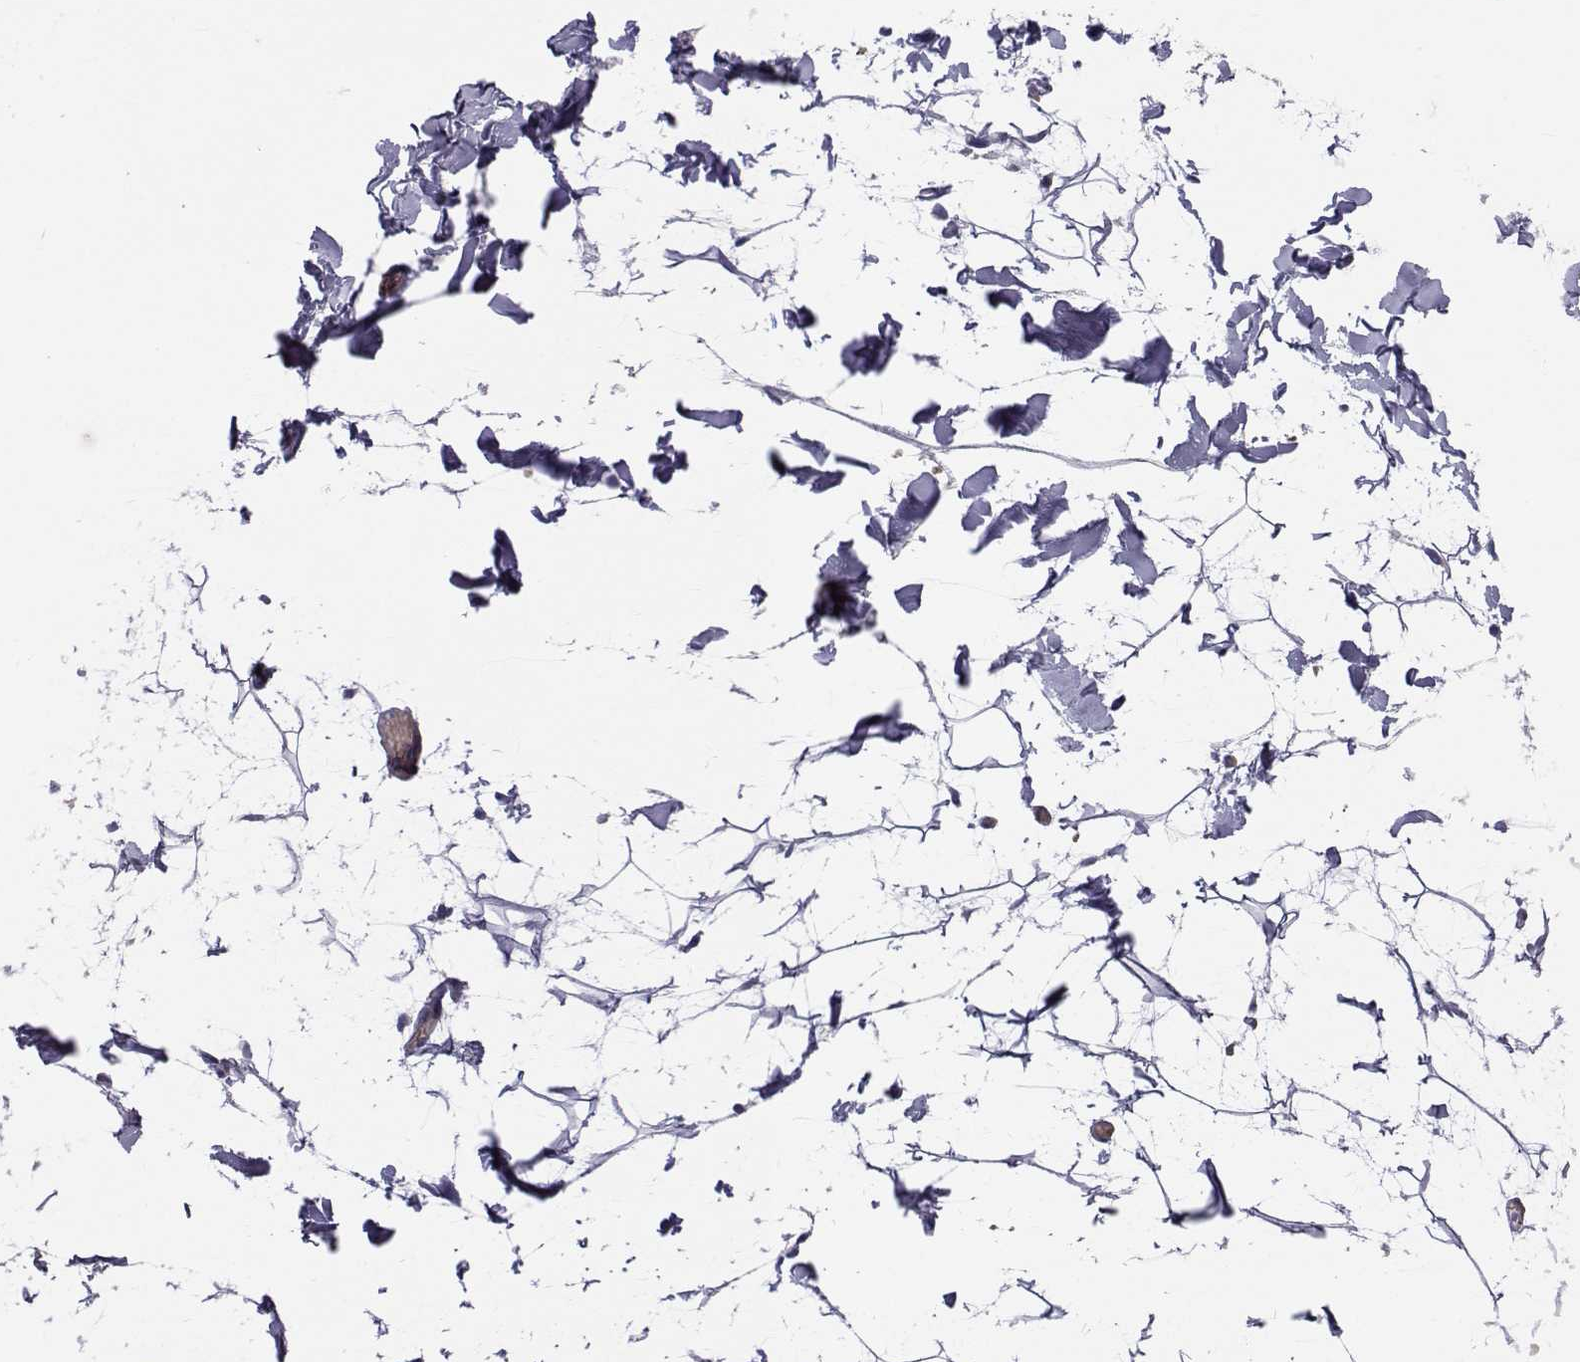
{"staining": {"intensity": "negative", "quantity": "none", "location": "none"}, "tissue": "adipose tissue", "cell_type": "Adipocytes", "image_type": "normal", "snomed": [{"axis": "morphology", "description": "Normal tissue, NOS"}, {"axis": "topography", "description": "Gallbladder"}, {"axis": "topography", "description": "Peripheral nerve tissue"}], "caption": "DAB immunohistochemical staining of benign adipose tissue shows no significant expression in adipocytes. (Immunohistochemistry, brightfield microscopy, high magnification).", "gene": "ANGPT1", "patient": {"sex": "female", "age": 45}}